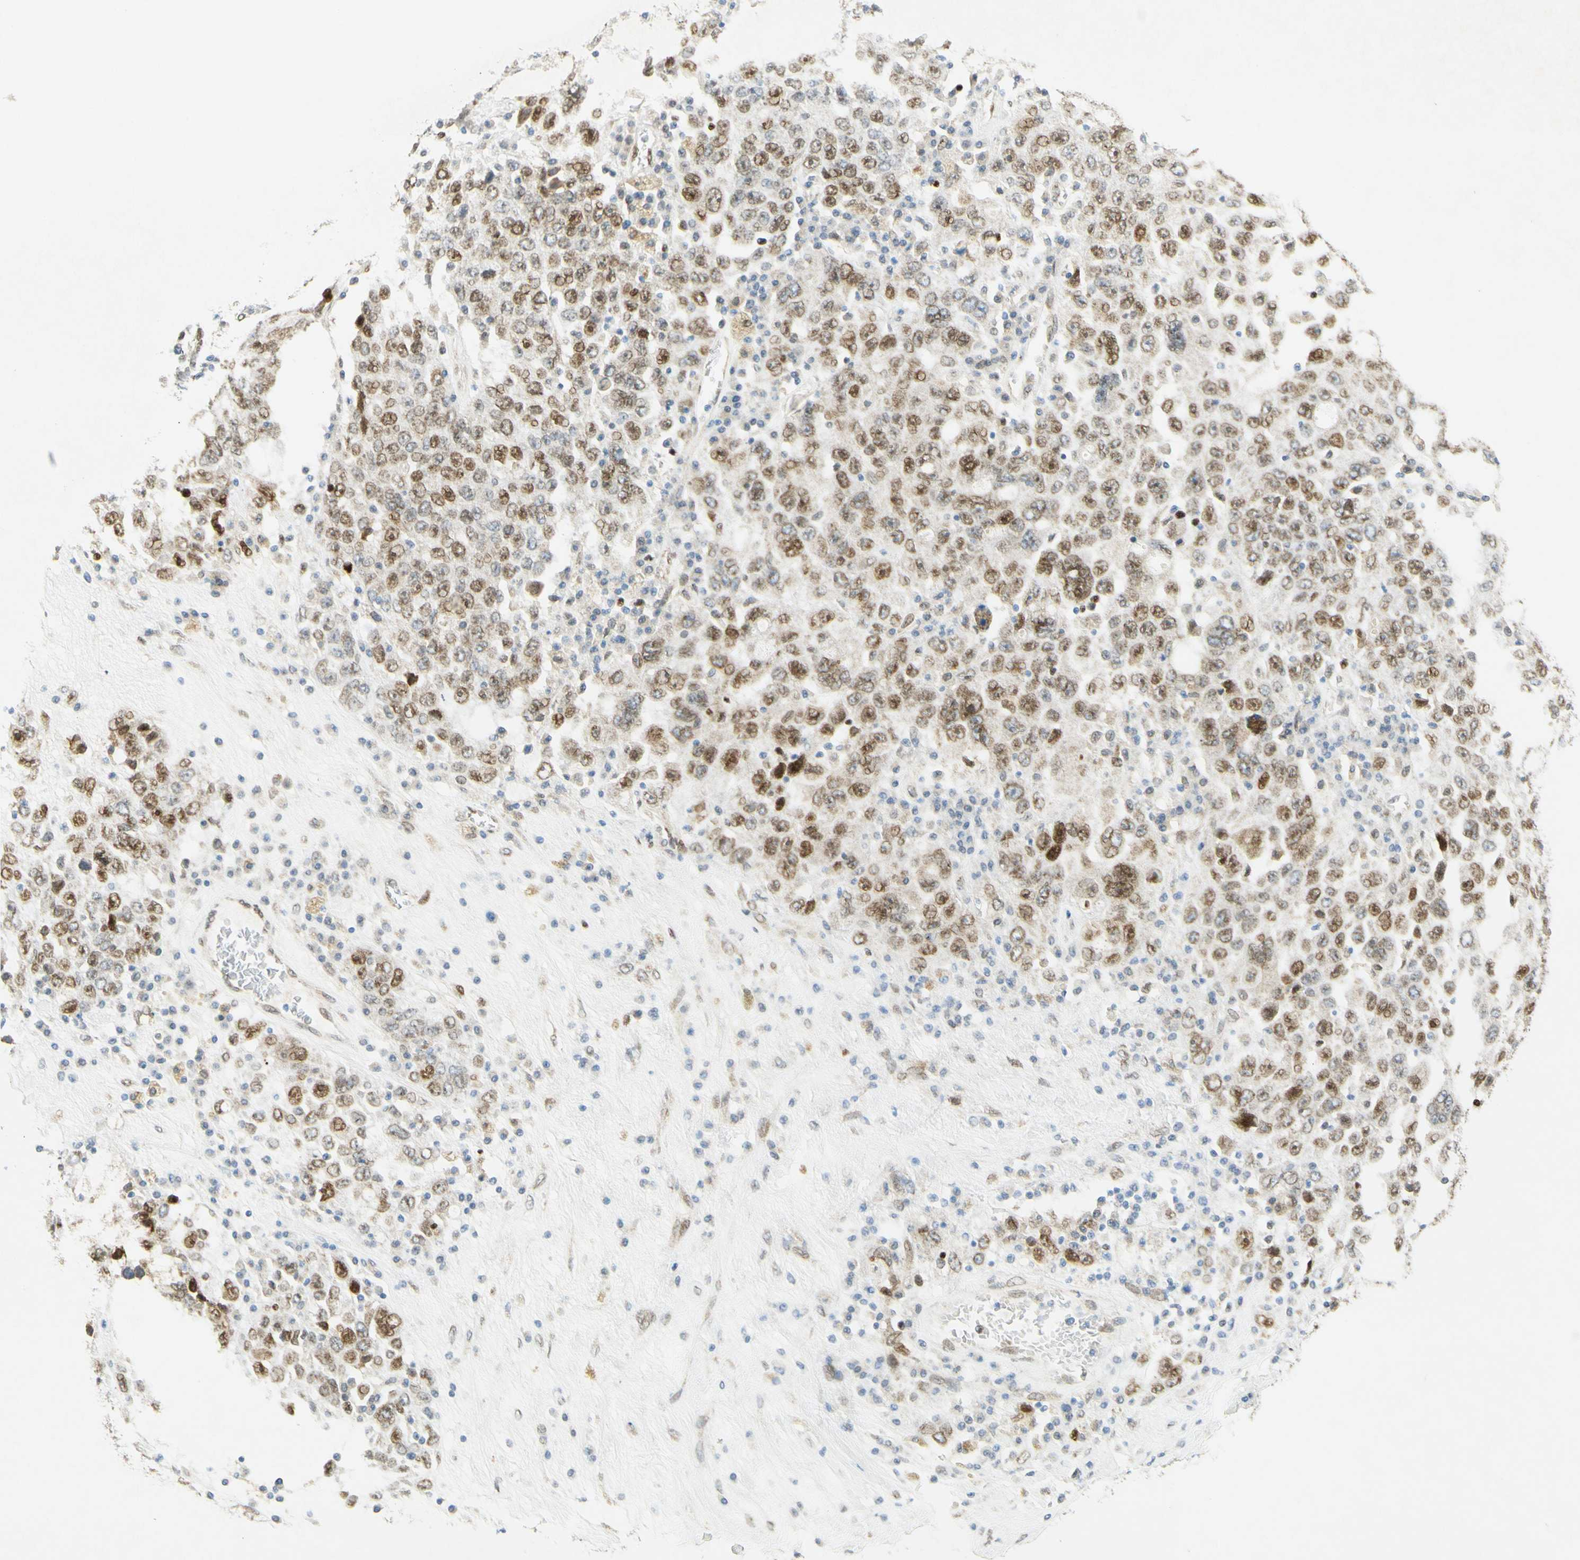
{"staining": {"intensity": "moderate", "quantity": ">75%", "location": "nuclear"}, "tissue": "ovarian cancer", "cell_type": "Tumor cells", "image_type": "cancer", "snomed": [{"axis": "morphology", "description": "Carcinoma, endometroid"}, {"axis": "topography", "description": "Ovary"}], "caption": "Human ovarian cancer (endometroid carcinoma) stained with a brown dye reveals moderate nuclear positive positivity in about >75% of tumor cells.", "gene": "E2F1", "patient": {"sex": "female", "age": 62}}